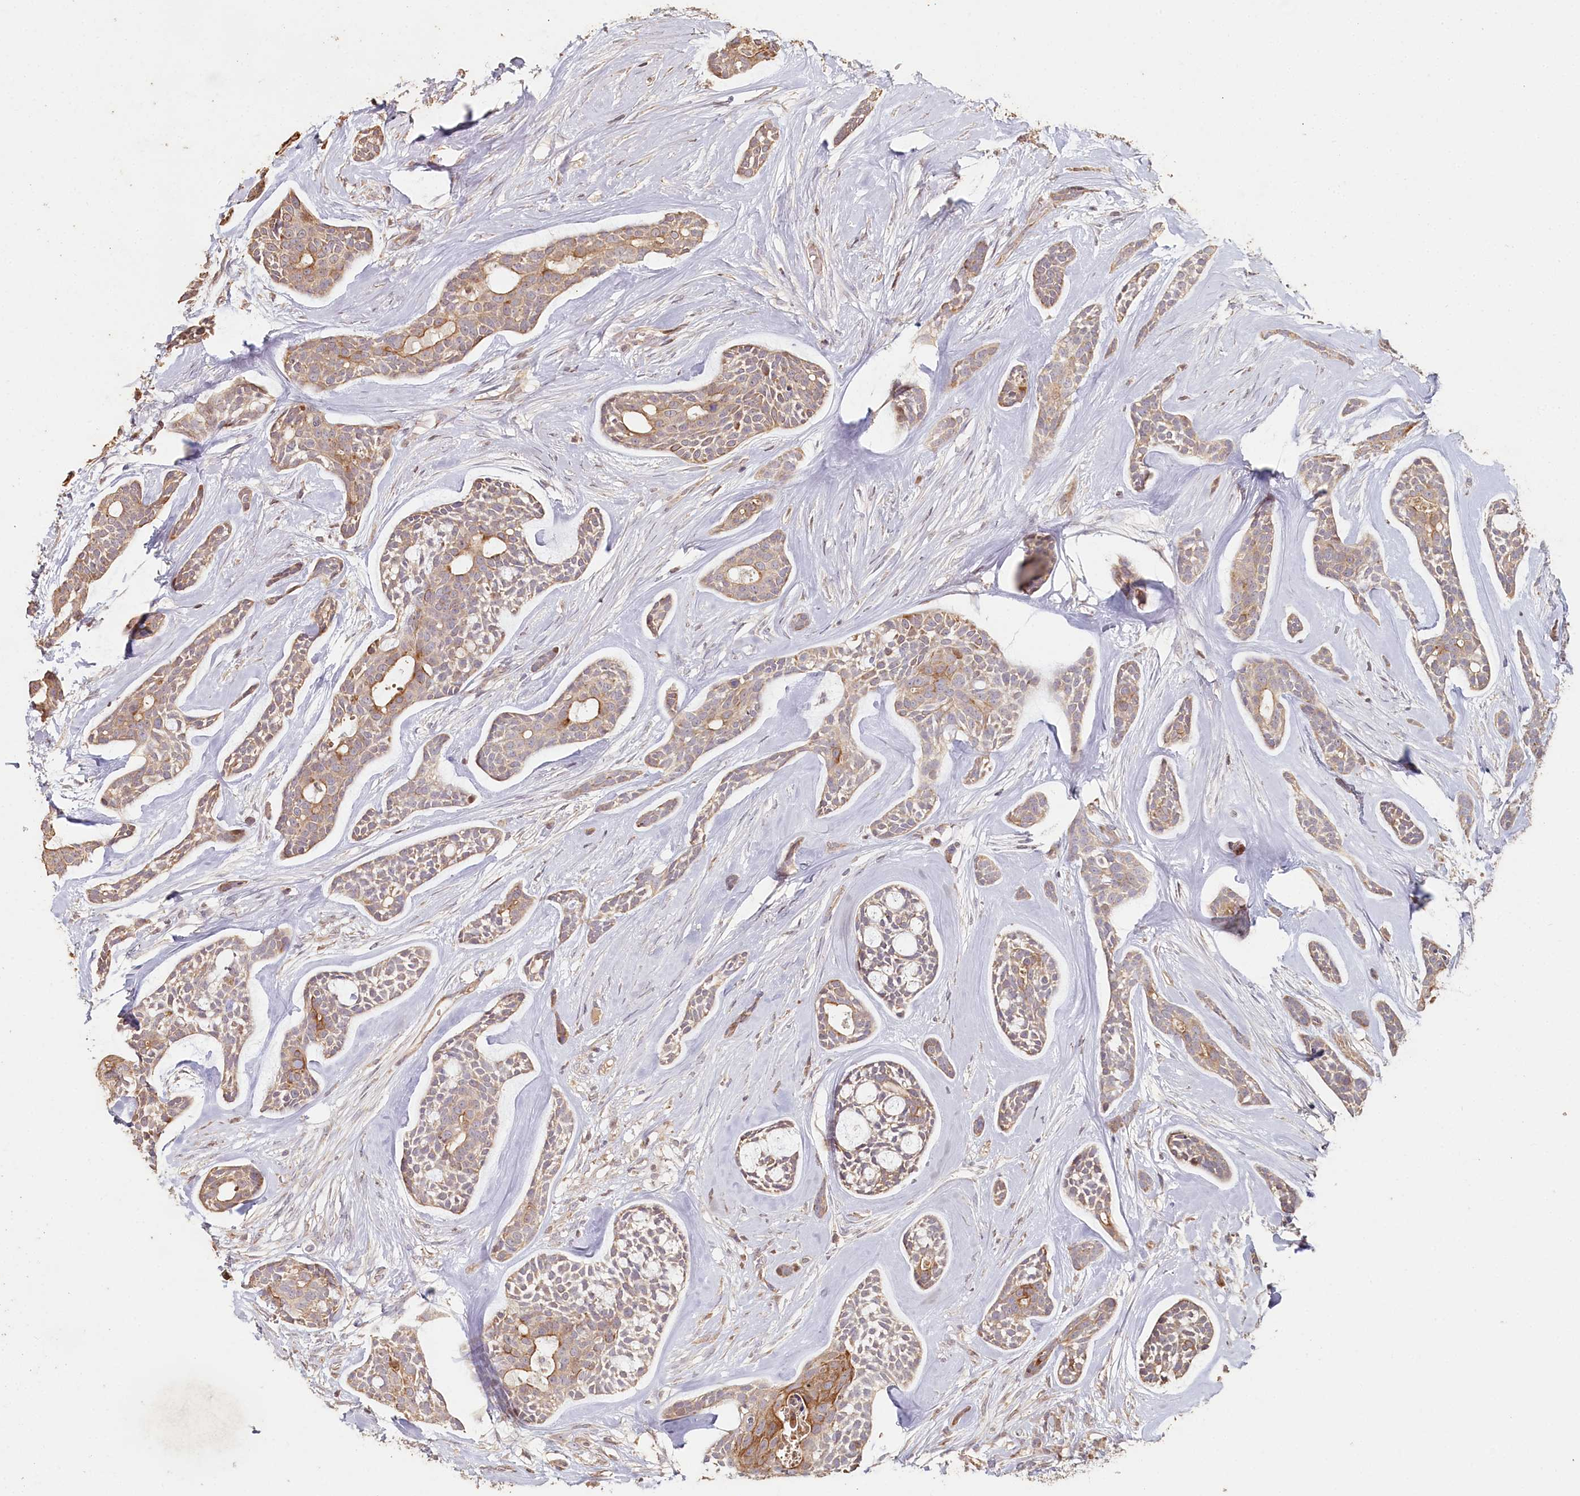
{"staining": {"intensity": "moderate", "quantity": "<25%", "location": "cytoplasmic/membranous"}, "tissue": "head and neck cancer", "cell_type": "Tumor cells", "image_type": "cancer", "snomed": [{"axis": "morphology", "description": "Adenocarcinoma, NOS"}, {"axis": "topography", "description": "Subcutis"}, {"axis": "topography", "description": "Head-Neck"}], "caption": "The immunohistochemical stain labels moderate cytoplasmic/membranous expression in tumor cells of head and neck cancer tissue.", "gene": "HAL", "patient": {"sex": "female", "age": 73}}